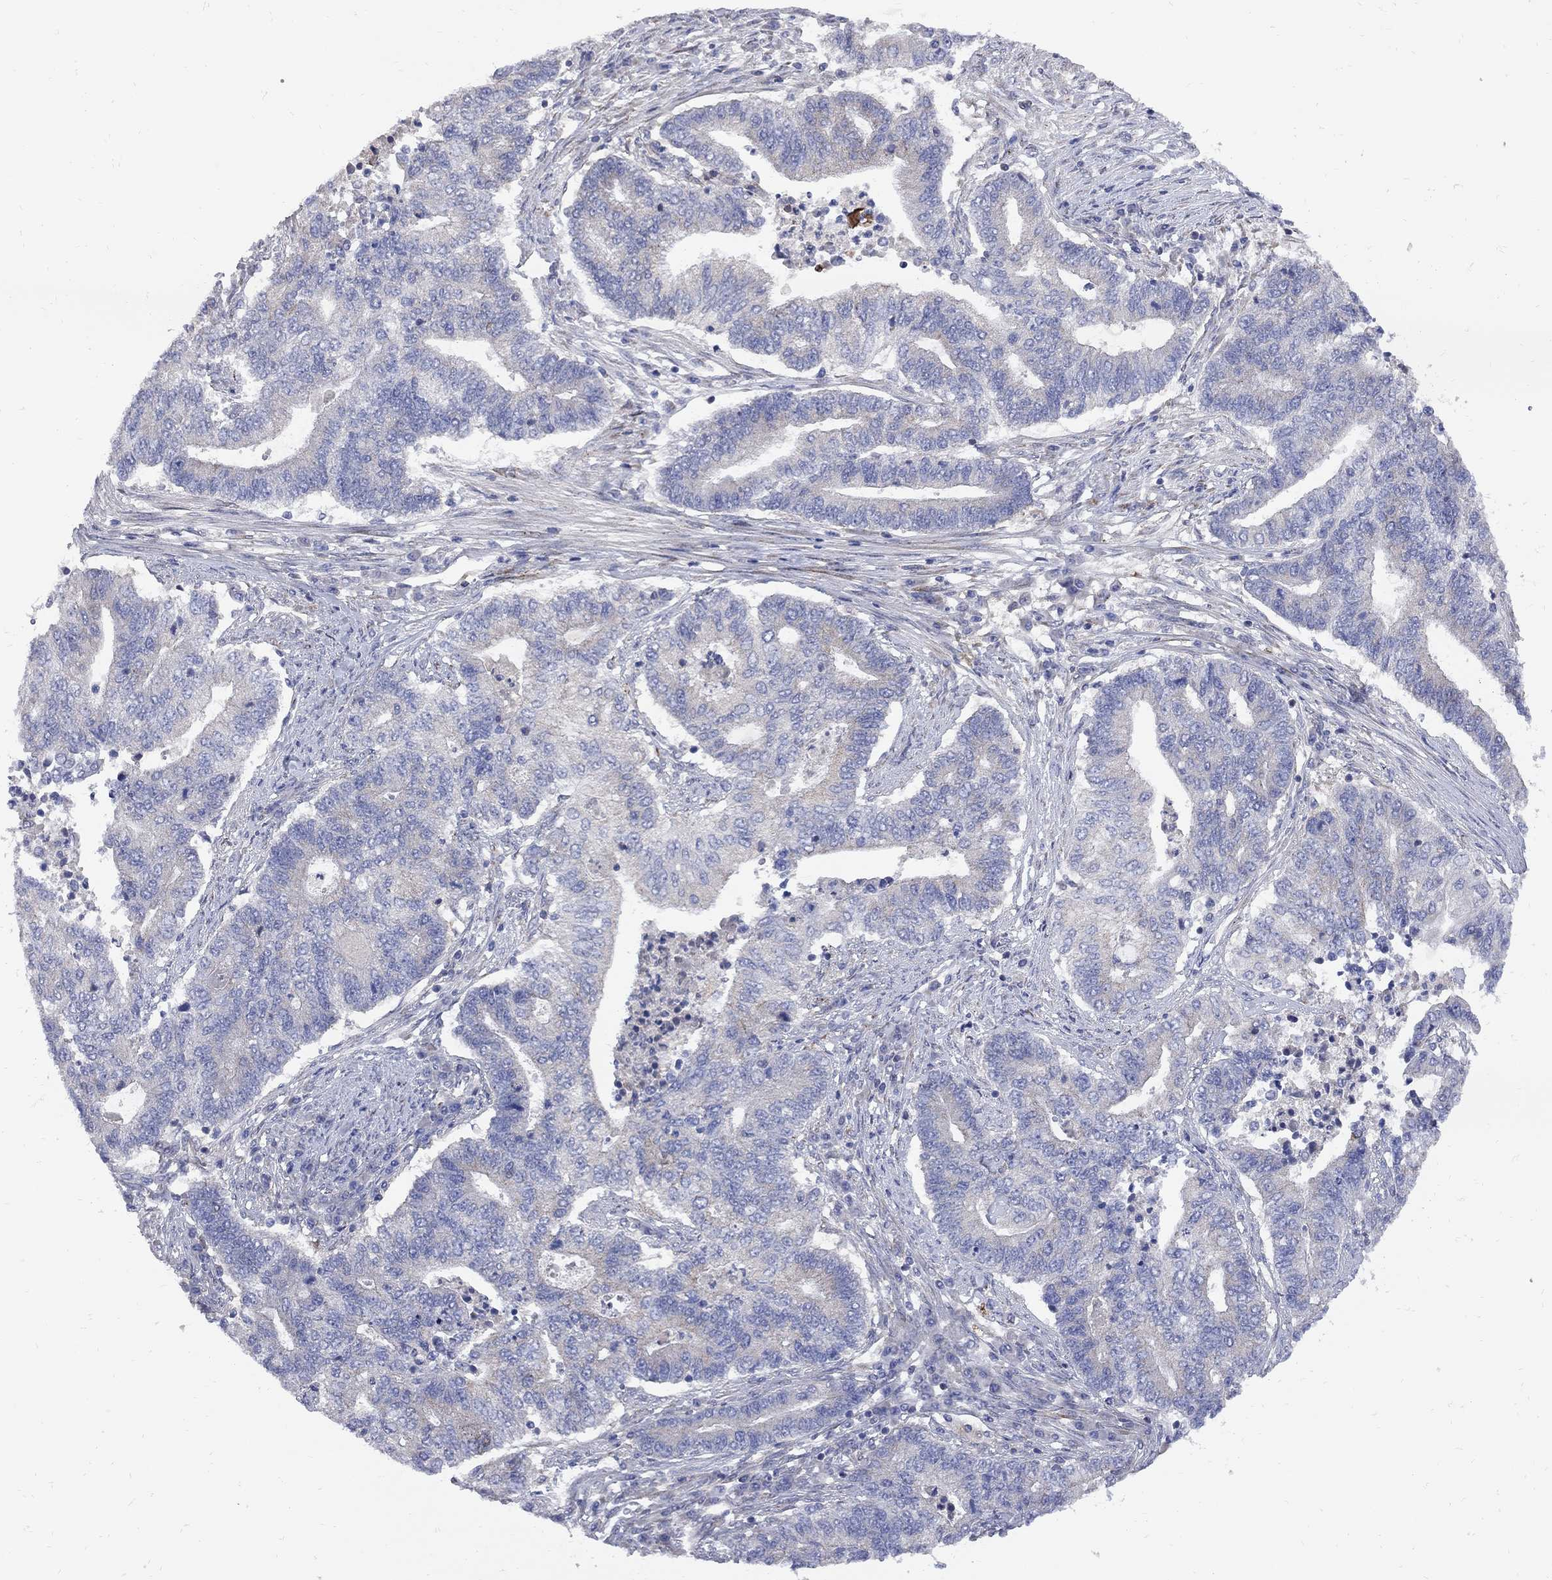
{"staining": {"intensity": "negative", "quantity": "none", "location": "none"}, "tissue": "endometrial cancer", "cell_type": "Tumor cells", "image_type": "cancer", "snomed": [{"axis": "morphology", "description": "Adenocarcinoma, NOS"}, {"axis": "topography", "description": "Uterus"}, {"axis": "topography", "description": "Endometrium"}], "caption": "Endometrial cancer (adenocarcinoma) was stained to show a protein in brown. There is no significant expression in tumor cells.", "gene": "MTHFR", "patient": {"sex": "female", "age": 54}}